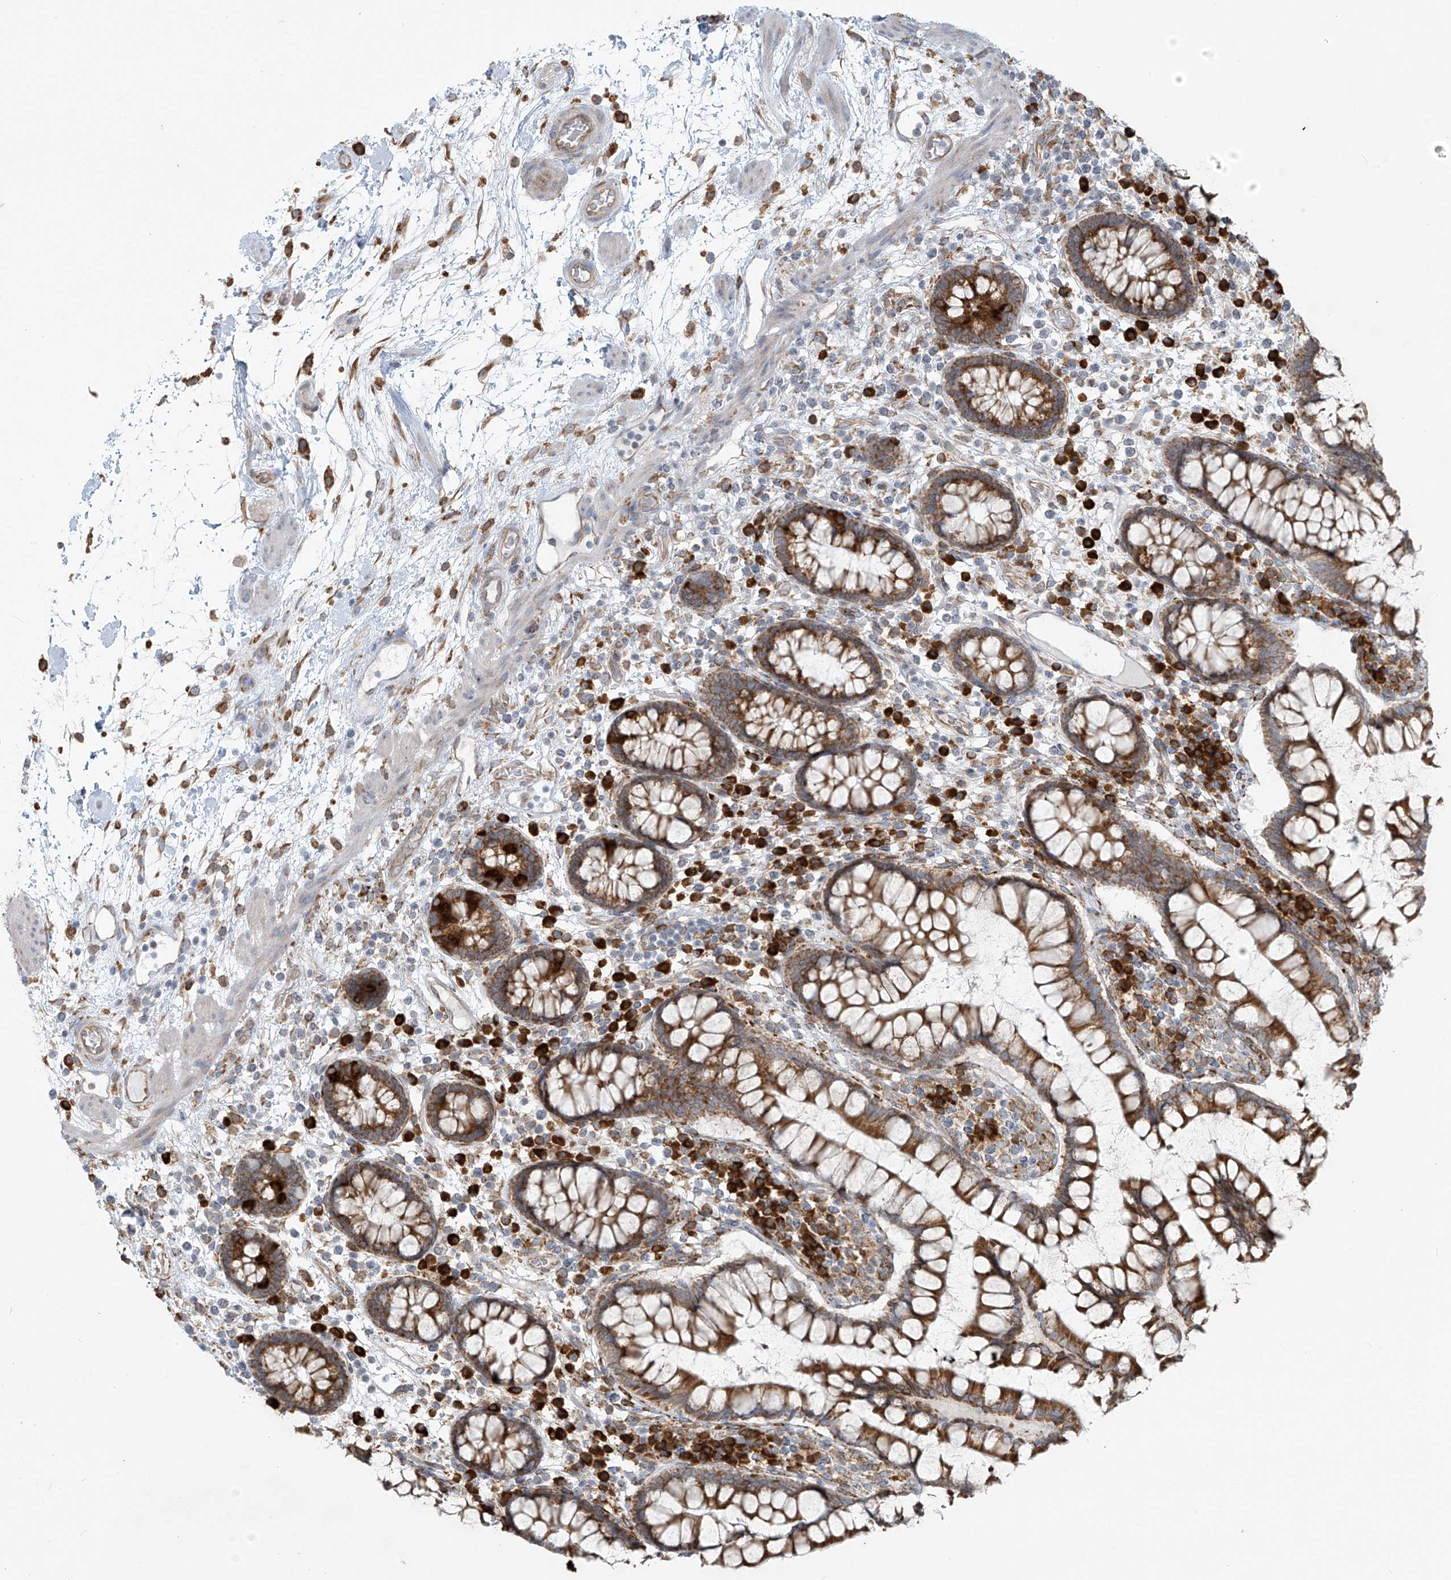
{"staining": {"intensity": "weak", "quantity": ">75%", "location": "cytoplasmic/membranous"}, "tissue": "colon", "cell_type": "Endothelial cells", "image_type": "normal", "snomed": [{"axis": "morphology", "description": "Normal tissue, NOS"}, {"axis": "topography", "description": "Colon"}], "caption": "The image exhibits staining of benign colon, revealing weak cytoplasmic/membranous protein positivity (brown color) within endothelial cells.", "gene": "KATNIP", "patient": {"sex": "female", "age": 79}}